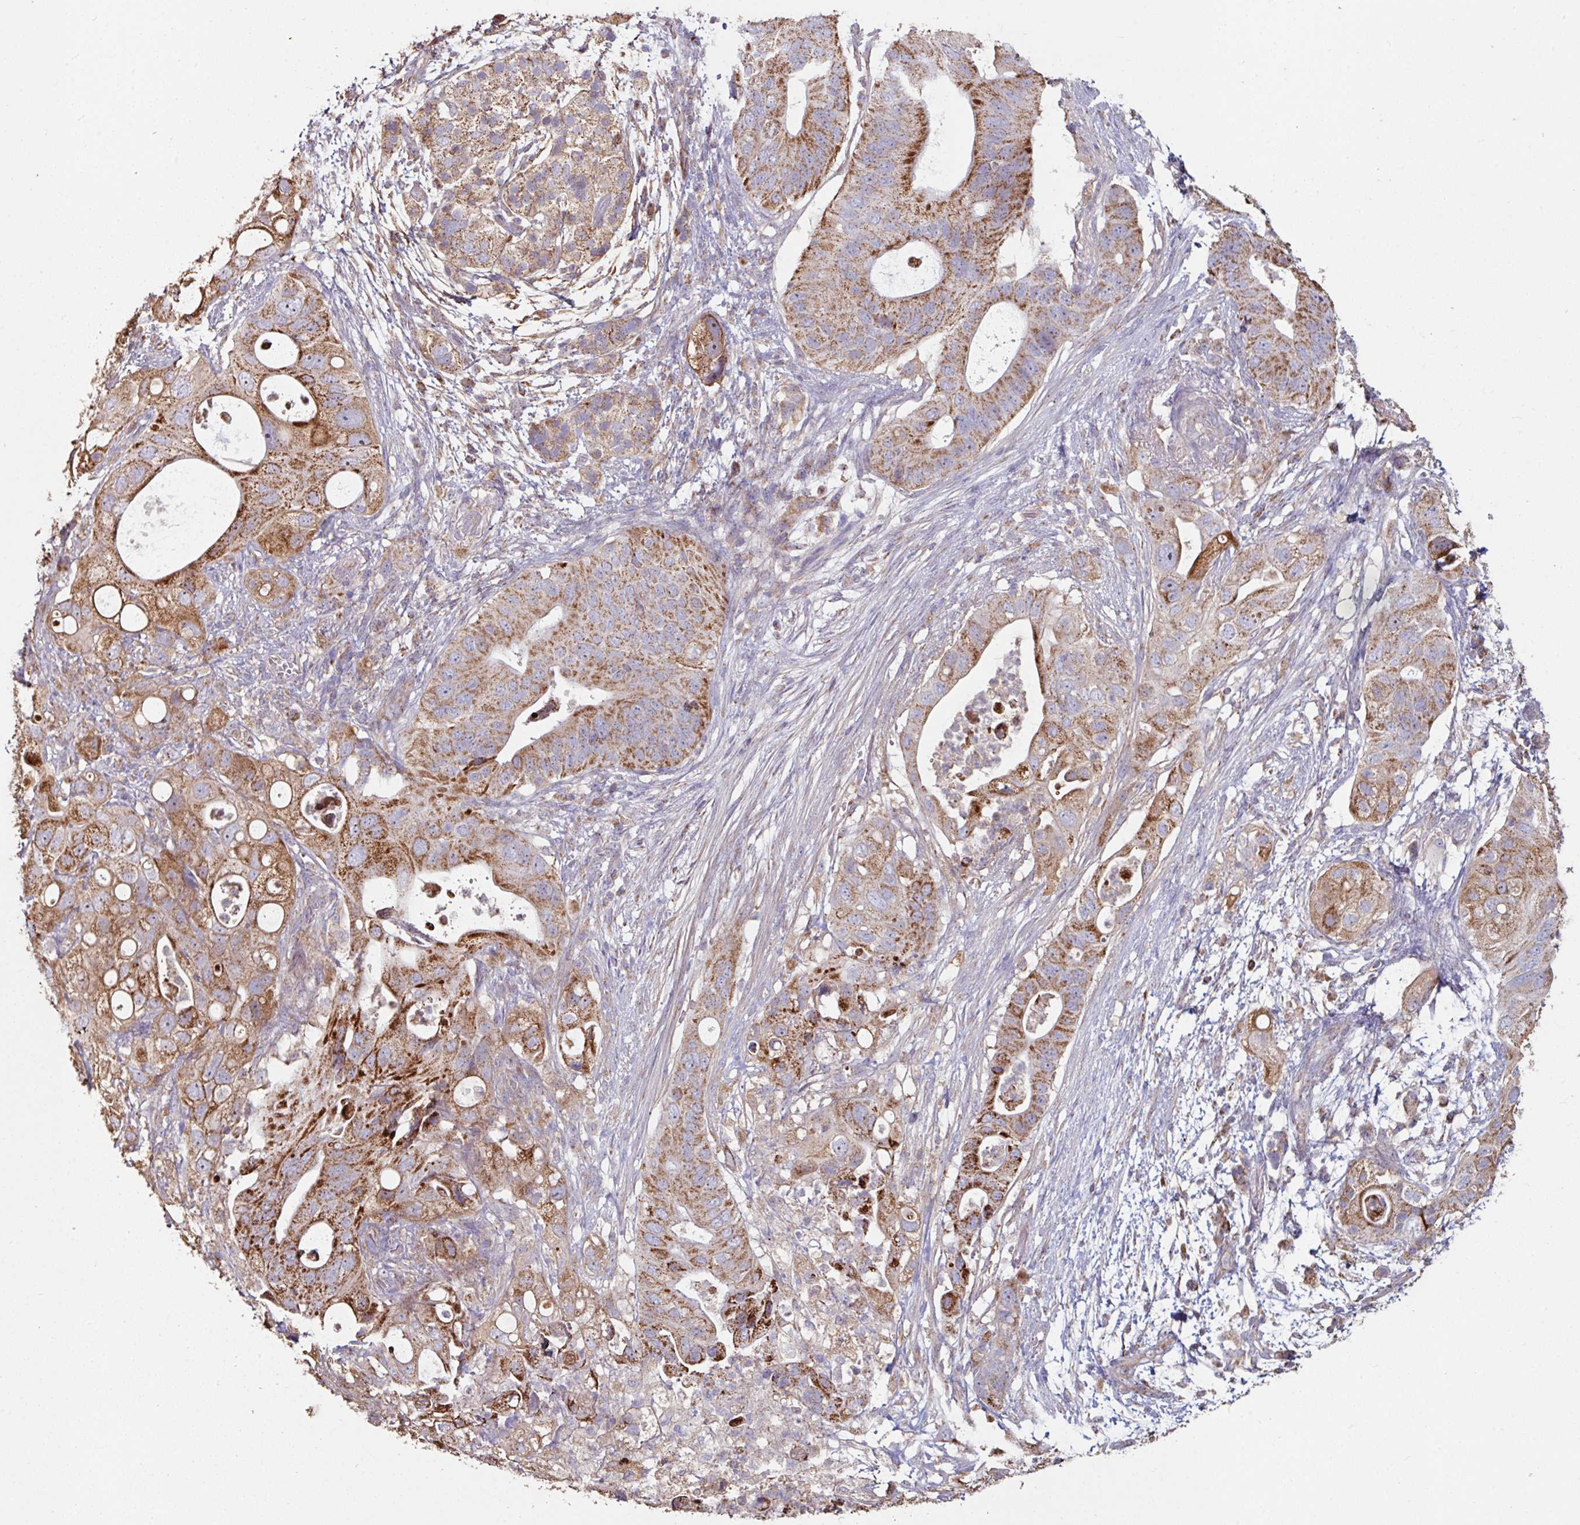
{"staining": {"intensity": "strong", "quantity": "25%-75%", "location": "cytoplasmic/membranous"}, "tissue": "pancreatic cancer", "cell_type": "Tumor cells", "image_type": "cancer", "snomed": [{"axis": "morphology", "description": "Adenocarcinoma, NOS"}, {"axis": "topography", "description": "Pancreas"}], "caption": "Protein staining of pancreatic cancer tissue reveals strong cytoplasmic/membranous staining in about 25%-75% of tumor cells. The protein is shown in brown color, while the nuclei are stained blue.", "gene": "OR2D3", "patient": {"sex": "female", "age": 72}}